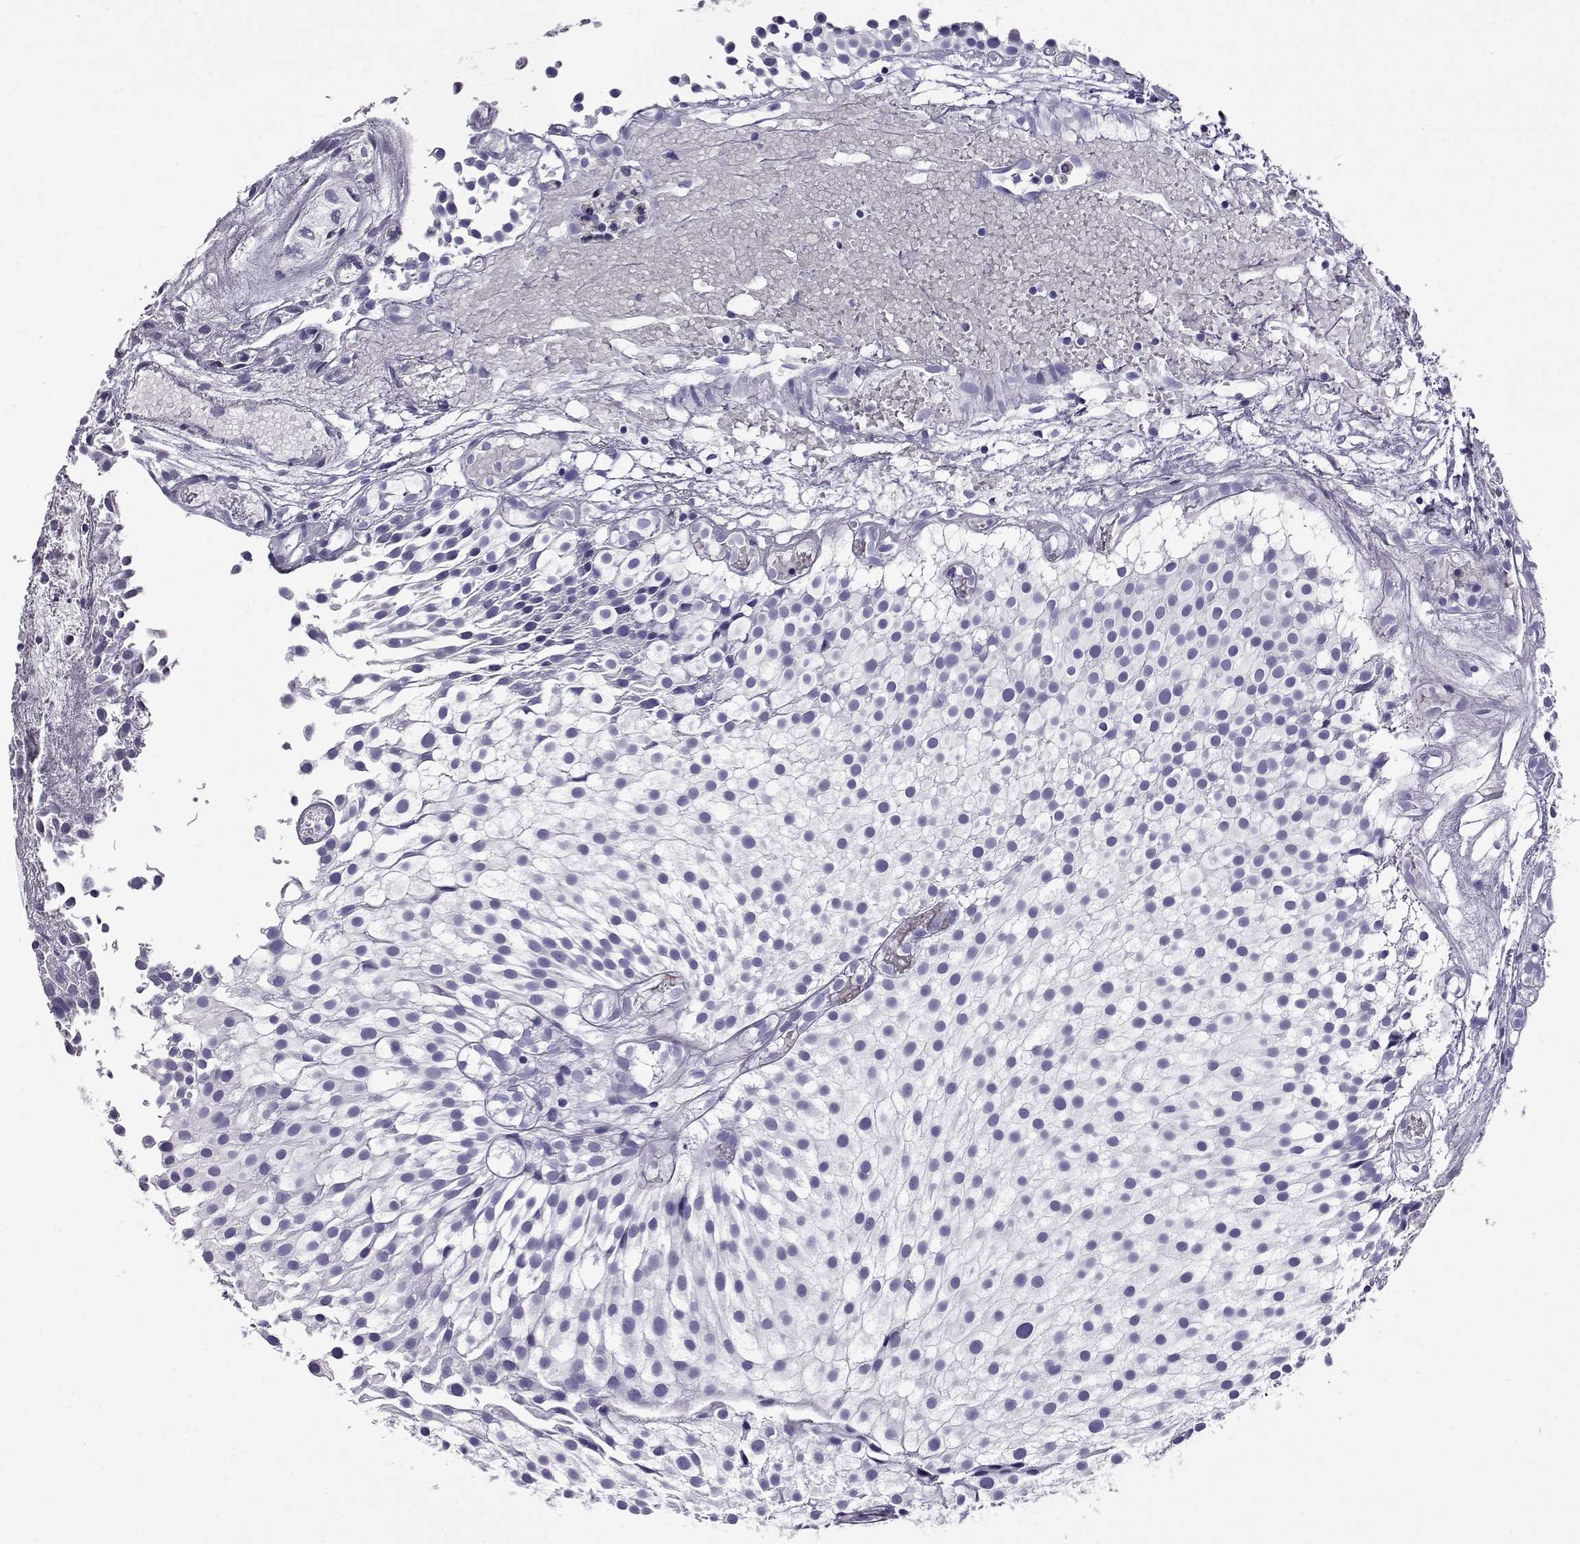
{"staining": {"intensity": "negative", "quantity": "none", "location": "none"}, "tissue": "urothelial cancer", "cell_type": "Tumor cells", "image_type": "cancer", "snomed": [{"axis": "morphology", "description": "Urothelial carcinoma, Low grade"}, {"axis": "topography", "description": "Urinary bladder"}], "caption": "Urothelial carcinoma (low-grade) was stained to show a protein in brown. There is no significant staining in tumor cells.", "gene": "CABS1", "patient": {"sex": "male", "age": 79}}